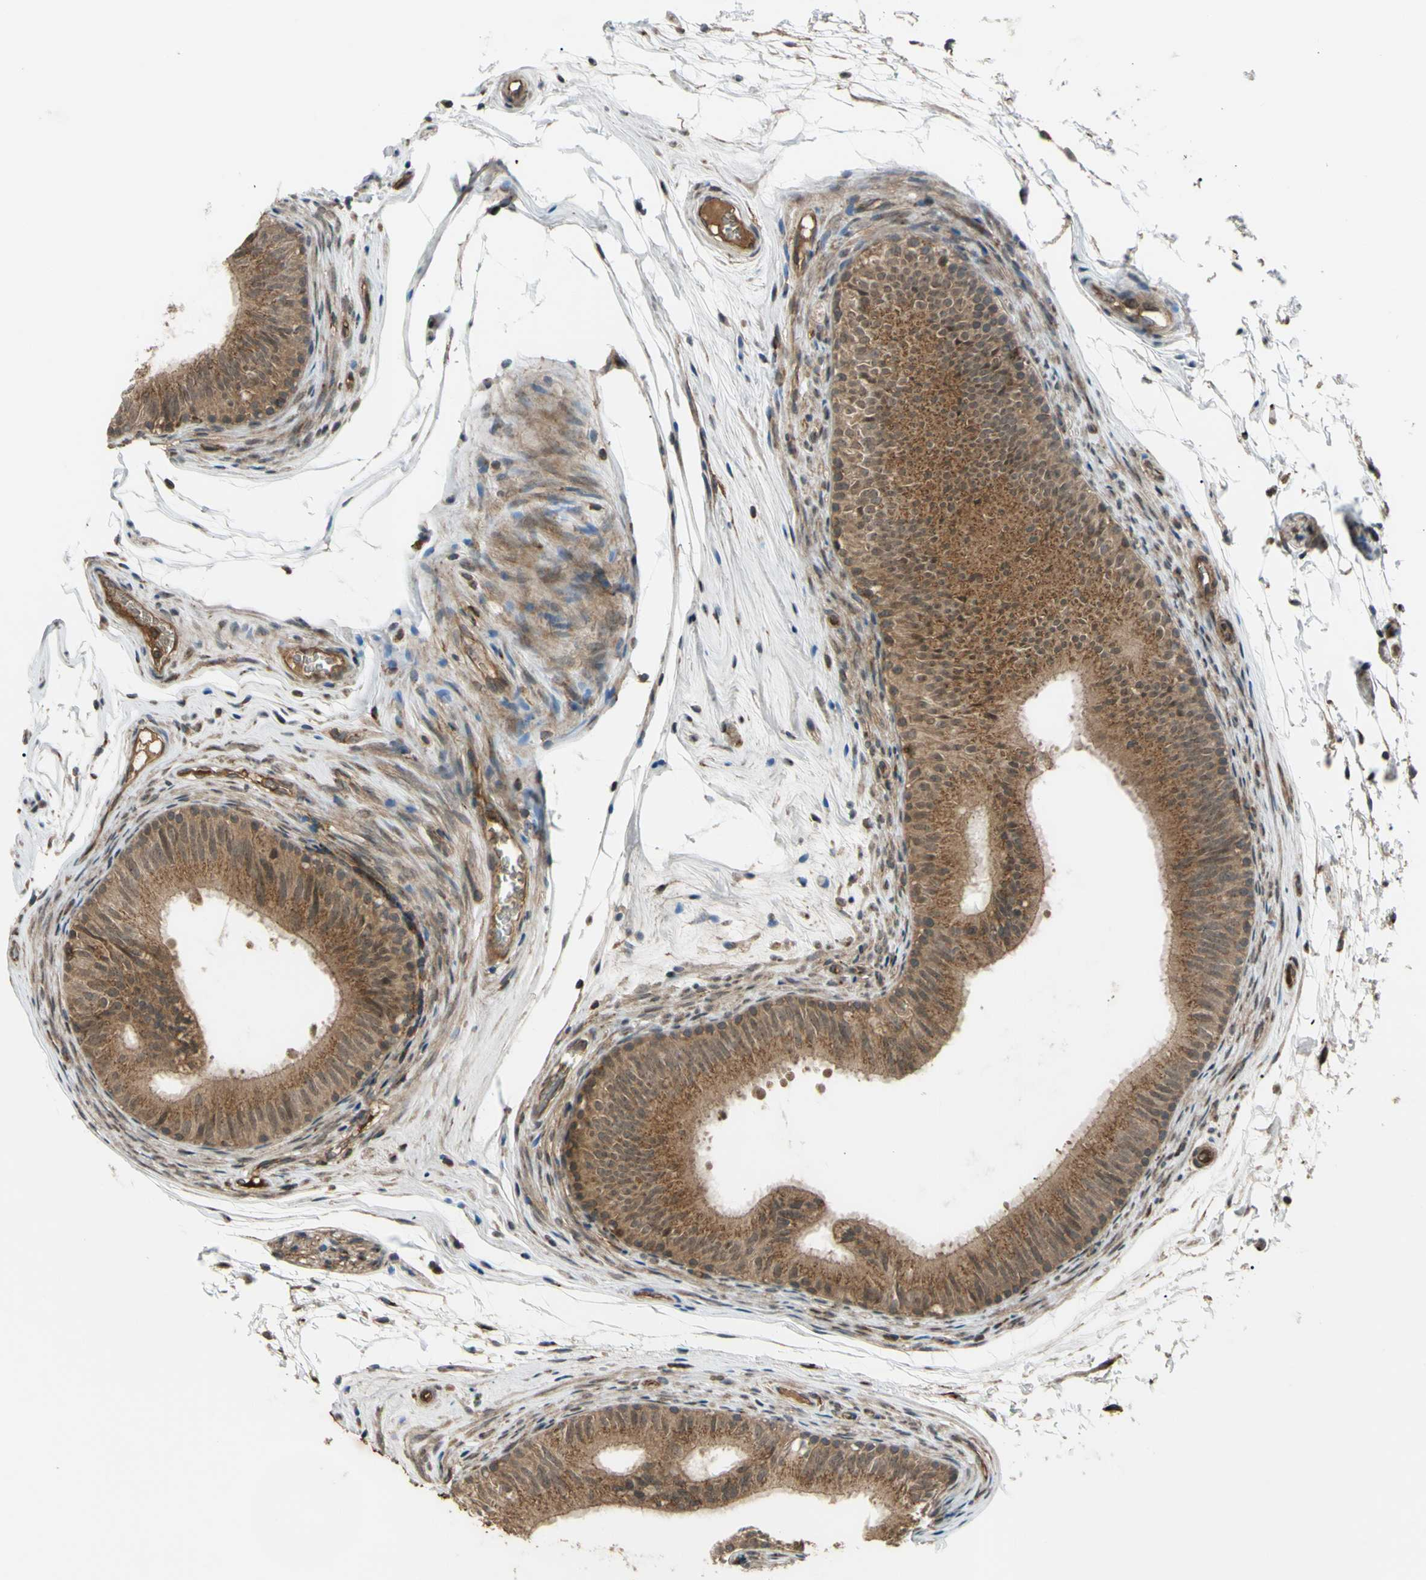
{"staining": {"intensity": "moderate", "quantity": ">75%", "location": "cytoplasmic/membranous,nuclear"}, "tissue": "epididymis", "cell_type": "Glandular cells", "image_type": "normal", "snomed": [{"axis": "morphology", "description": "Normal tissue, NOS"}, {"axis": "topography", "description": "Epididymis"}], "caption": "Epididymis stained with IHC exhibits moderate cytoplasmic/membranous,nuclear expression in about >75% of glandular cells.", "gene": "FLII", "patient": {"sex": "male", "age": 36}}